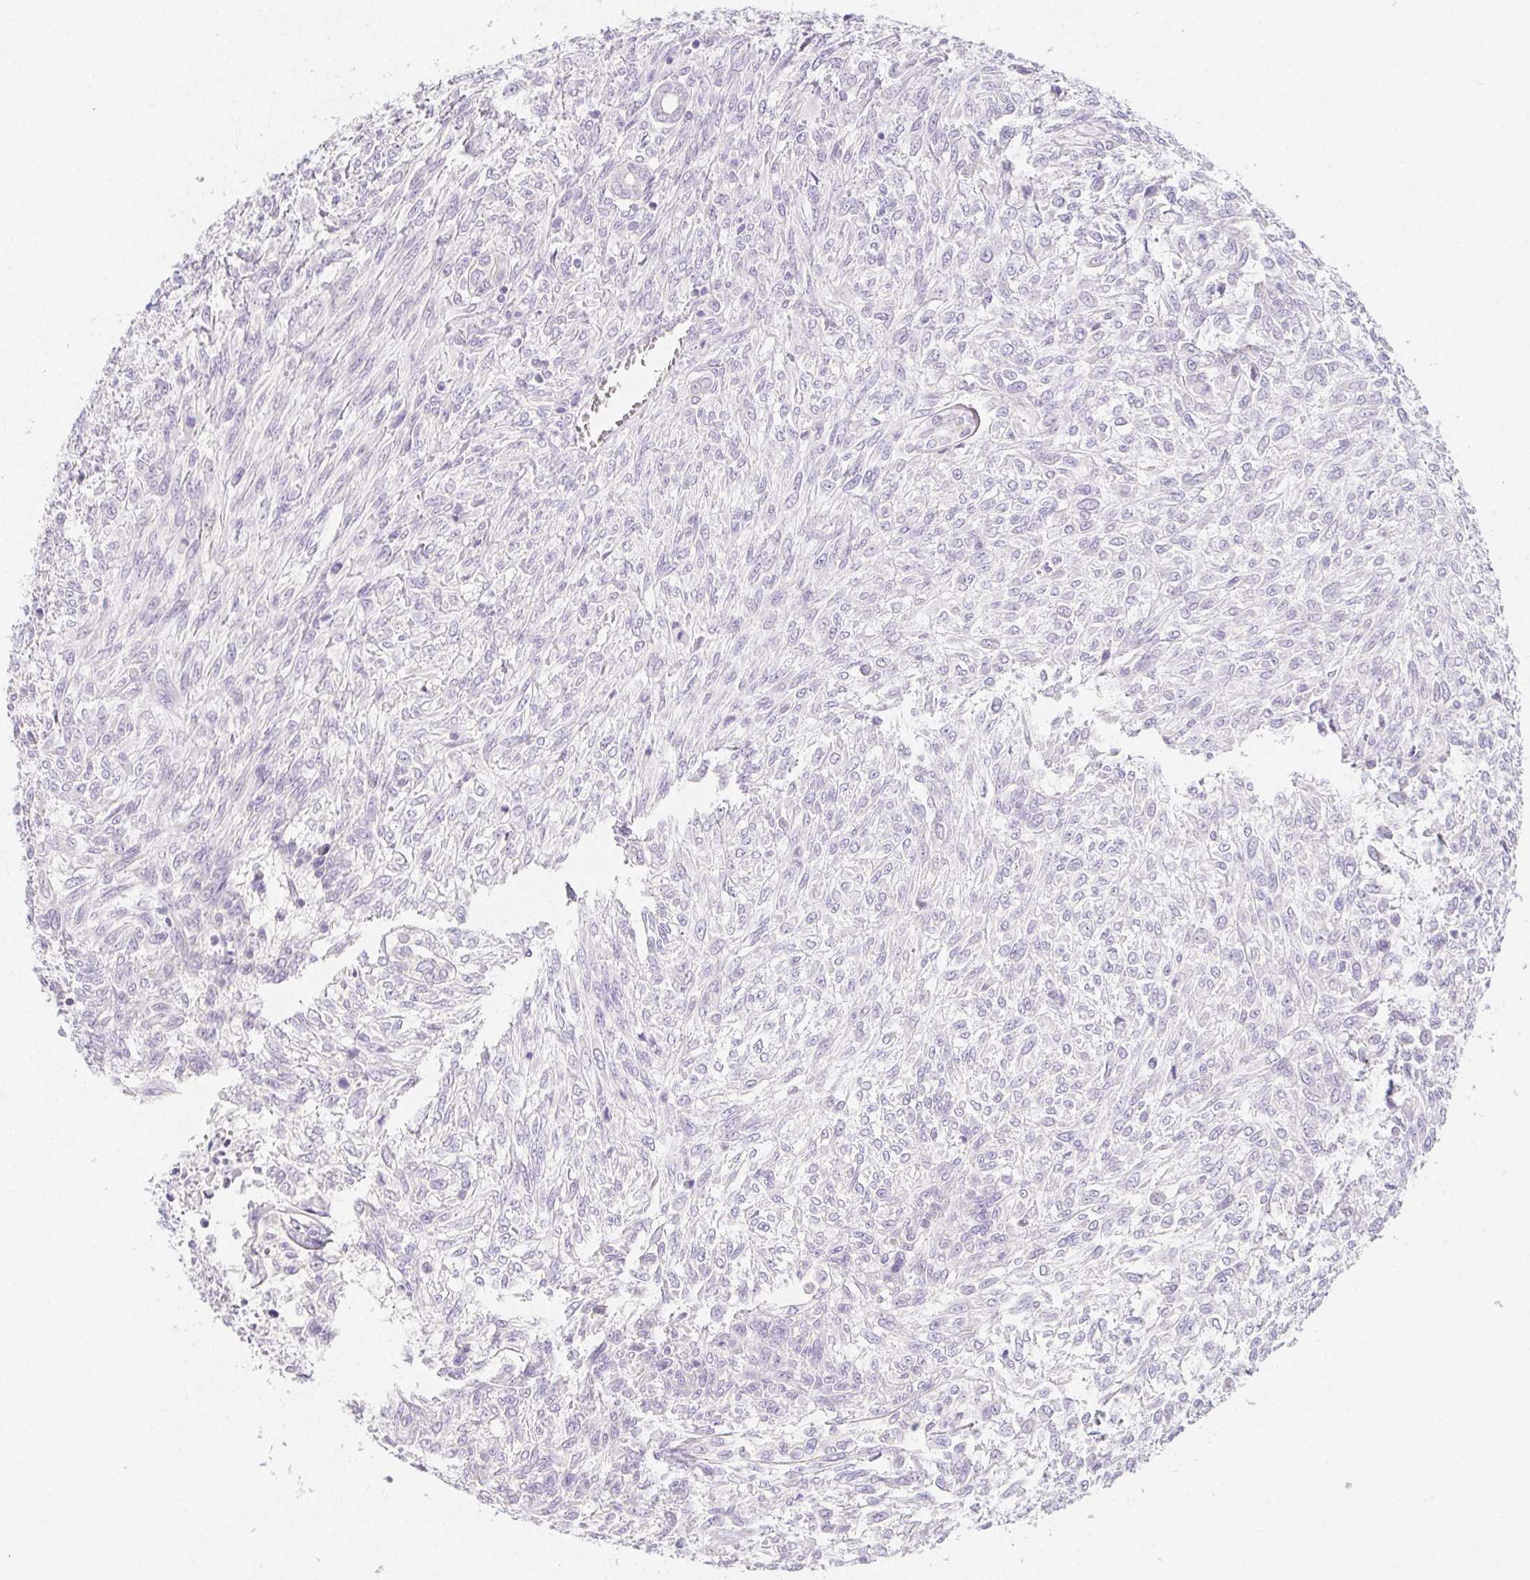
{"staining": {"intensity": "negative", "quantity": "none", "location": "none"}, "tissue": "renal cancer", "cell_type": "Tumor cells", "image_type": "cancer", "snomed": [{"axis": "morphology", "description": "Adenocarcinoma, NOS"}, {"axis": "topography", "description": "Kidney"}], "caption": "Immunohistochemical staining of renal cancer (adenocarcinoma) exhibits no significant expression in tumor cells.", "gene": "ZBBX", "patient": {"sex": "male", "age": 58}}